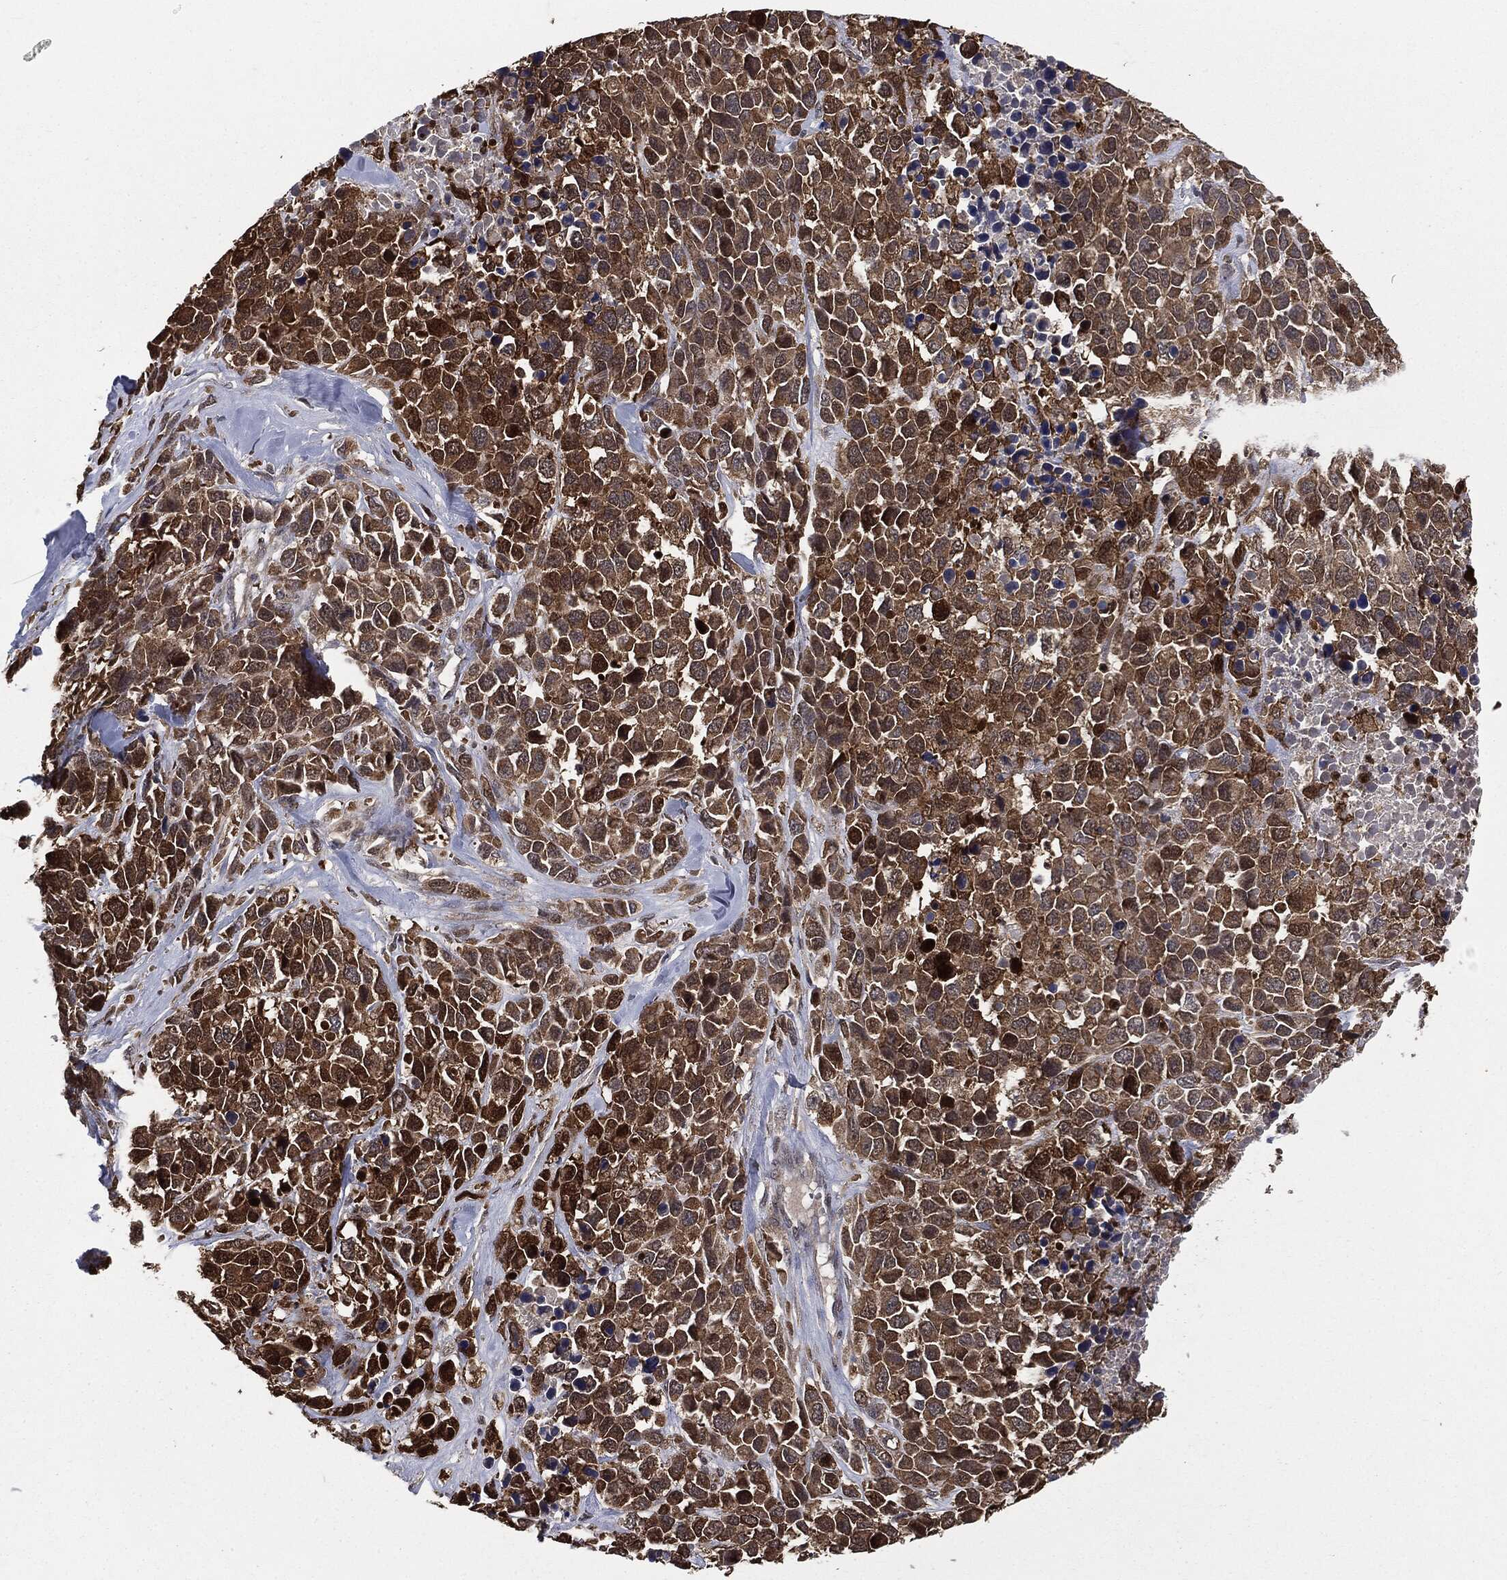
{"staining": {"intensity": "moderate", "quantity": "25%-75%", "location": "cytoplasmic/membranous"}, "tissue": "melanoma", "cell_type": "Tumor cells", "image_type": "cancer", "snomed": [{"axis": "morphology", "description": "Malignant melanoma, Metastatic site"}, {"axis": "topography", "description": "Skin"}], "caption": "A histopathology image of melanoma stained for a protein demonstrates moderate cytoplasmic/membranous brown staining in tumor cells.", "gene": "GPI", "patient": {"sex": "male", "age": 84}}